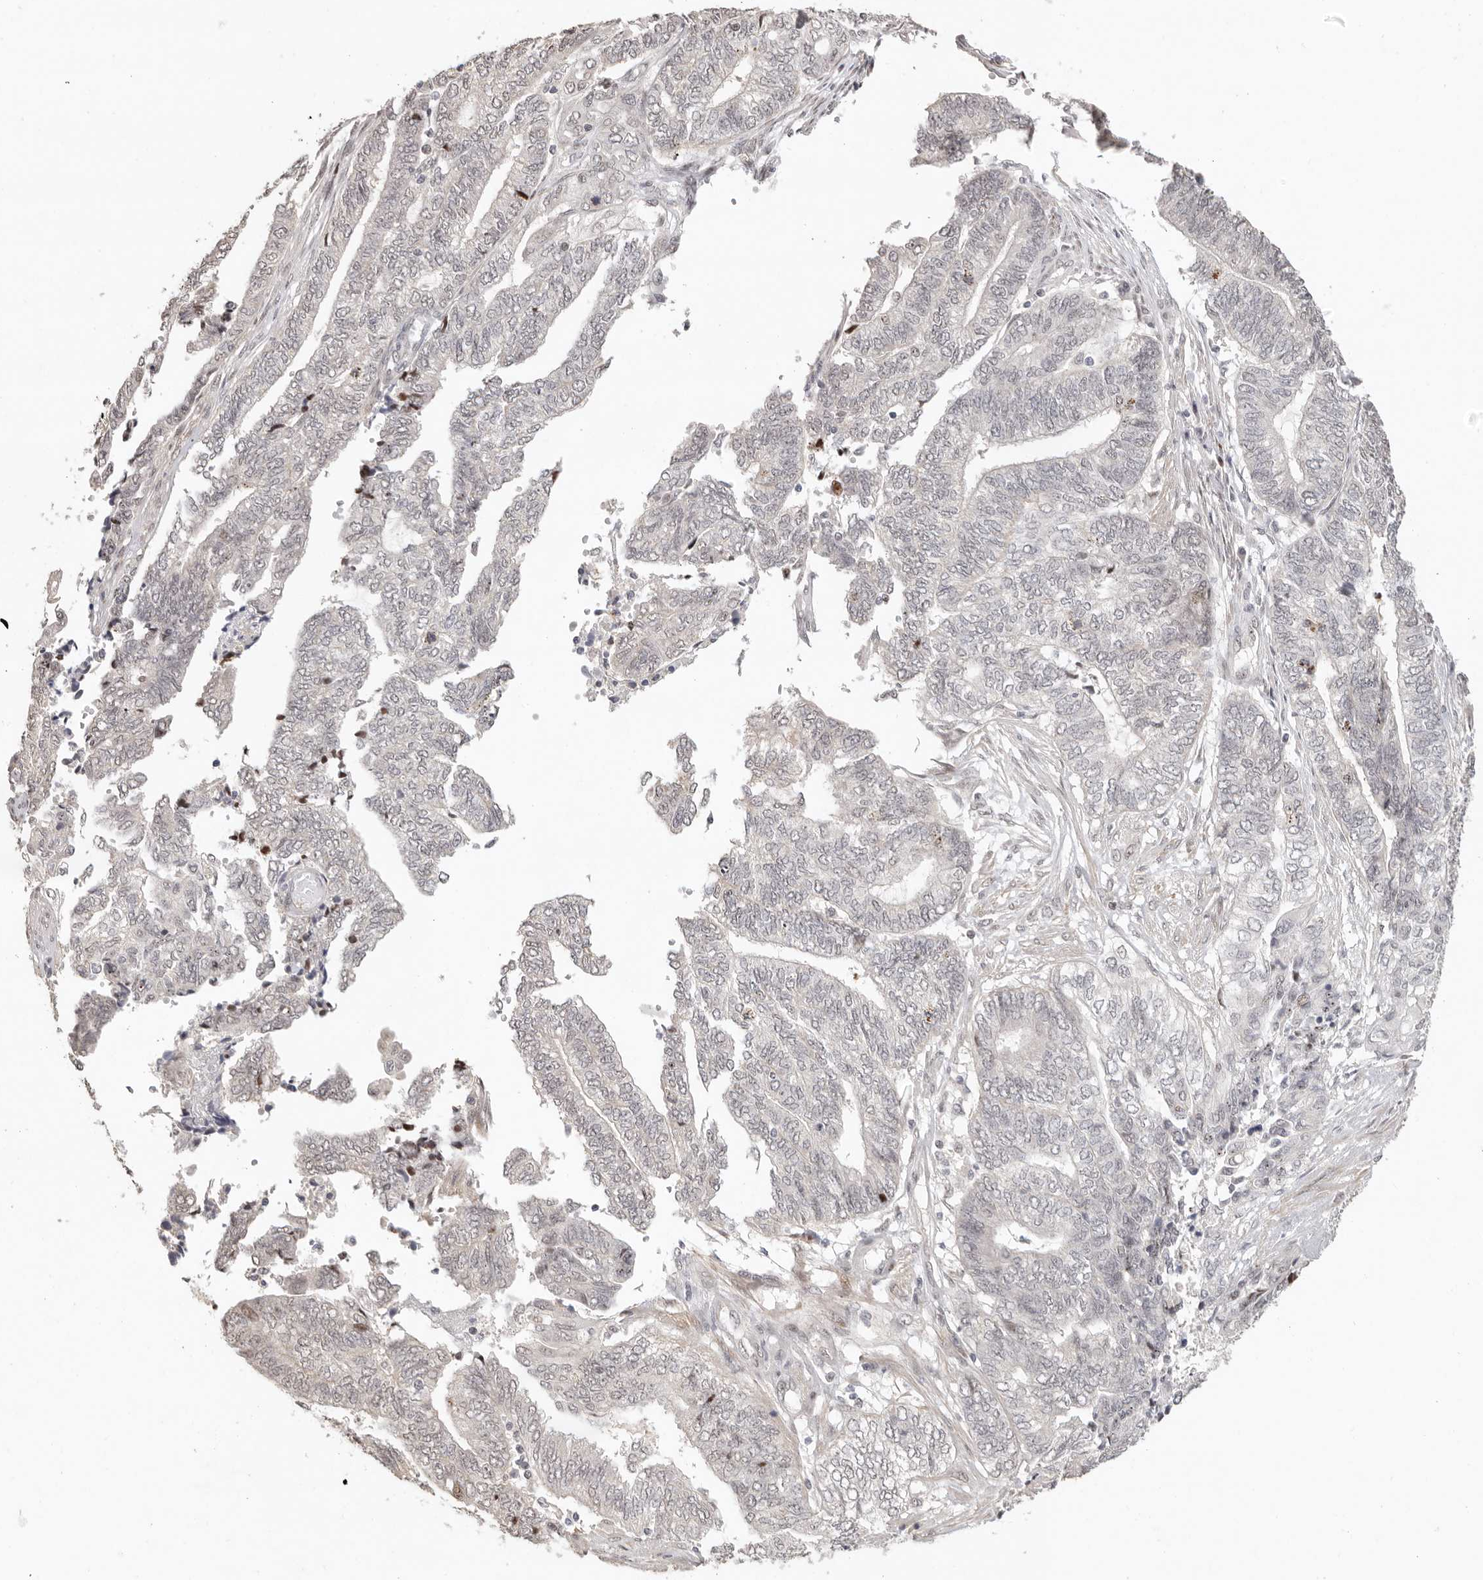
{"staining": {"intensity": "negative", "quantity": "none", "location": "none"}, "tissue": "endometrial cancer", "cell_type": "Tumor cells", "image_type": "cancer", "snomed": [{"axis": "morphology", "description": "Adenocarcinoma, NOS"}, {"axis": "topography", "description": "Uterus"}, {"axis": "topography", "description": "Endometrium"}], "caption": "There is no significant staining in tumor cells of endometrial cancer (adenocarcinoma).", "gene": "GPBP1L1", "patient": {"sex": "female", "age": 70}}